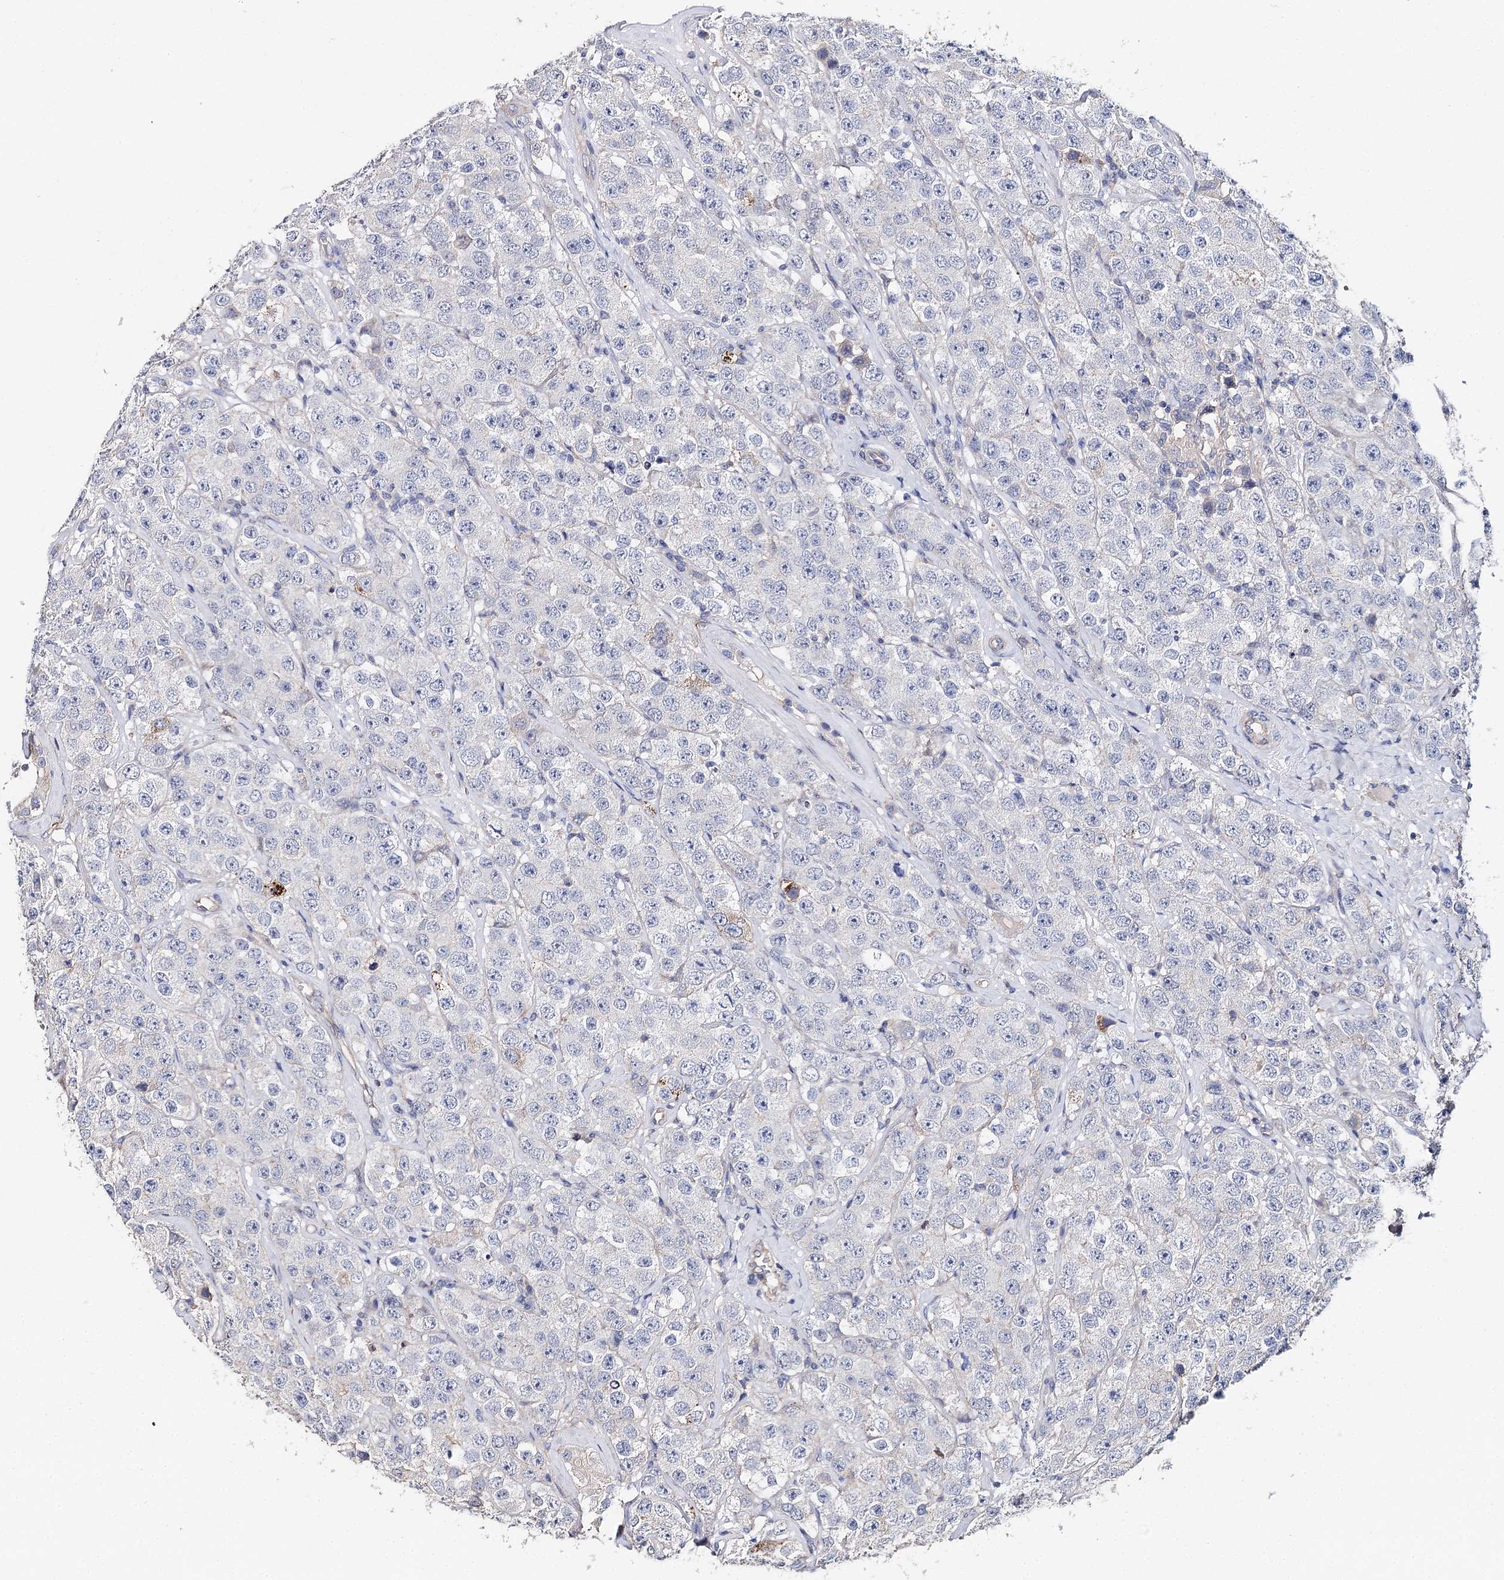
{"staining": {"intensity": "negative", "quantity": "none", "location": "none"}, "tissue": "testis cancer", "cell_type": "Tumor cells", "image_type": "cancer", "snomed": [{"axis": "morphology", "description": "Seminoma, NOS"}, {"axis": "topography", "description": "Testis"}], "caption": "This is an immunohistochemistry histopathology image of human seminoma (testis). There is no positivity in tumor cells.", "gene": "EPYC", "patient": {"sex": "male", "age": 28}}